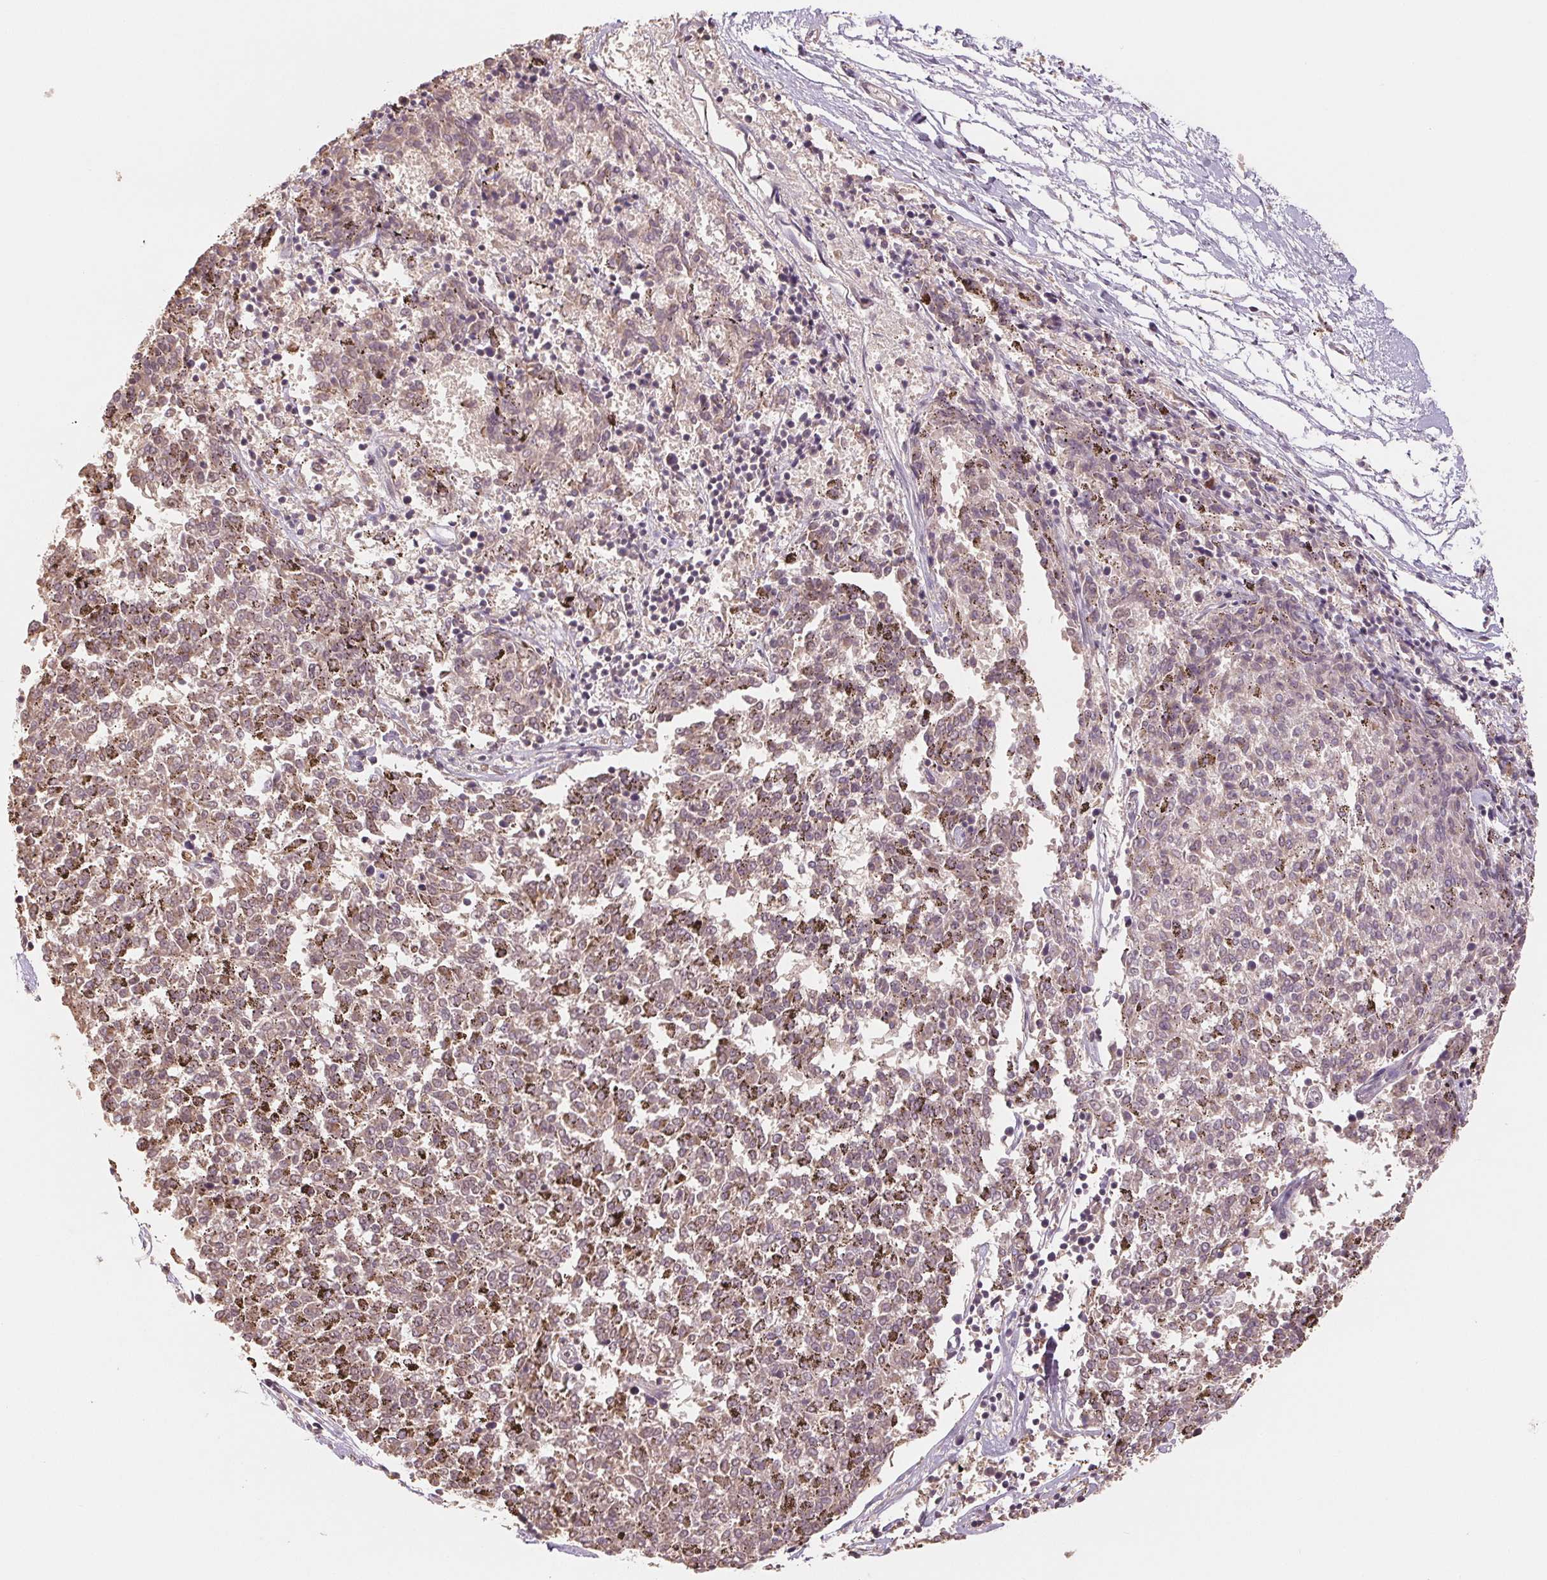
{"staining": {"intensity": "negative", "quantity": "none", "location": "none"}, "tissue": "melanoma", "cell_type": "Tumor cells", "image_type": "cancer", "snomed": [{"axis": "morphology", "description": "Malignant melanoma, NOS"}, {"axis": "topography", "description": "Skin"}], "caption": "Immunohistochemistry (IHC) image of human melanoma stained for a protein (brown), which demonstrates no expression in tumor cells. (DAB (3,3'-diaminobenzidine) immunohistochemistry with hematoxylin counter stain).", "gene": "COX14", "patient": {"sex": "female", "age": 72}}